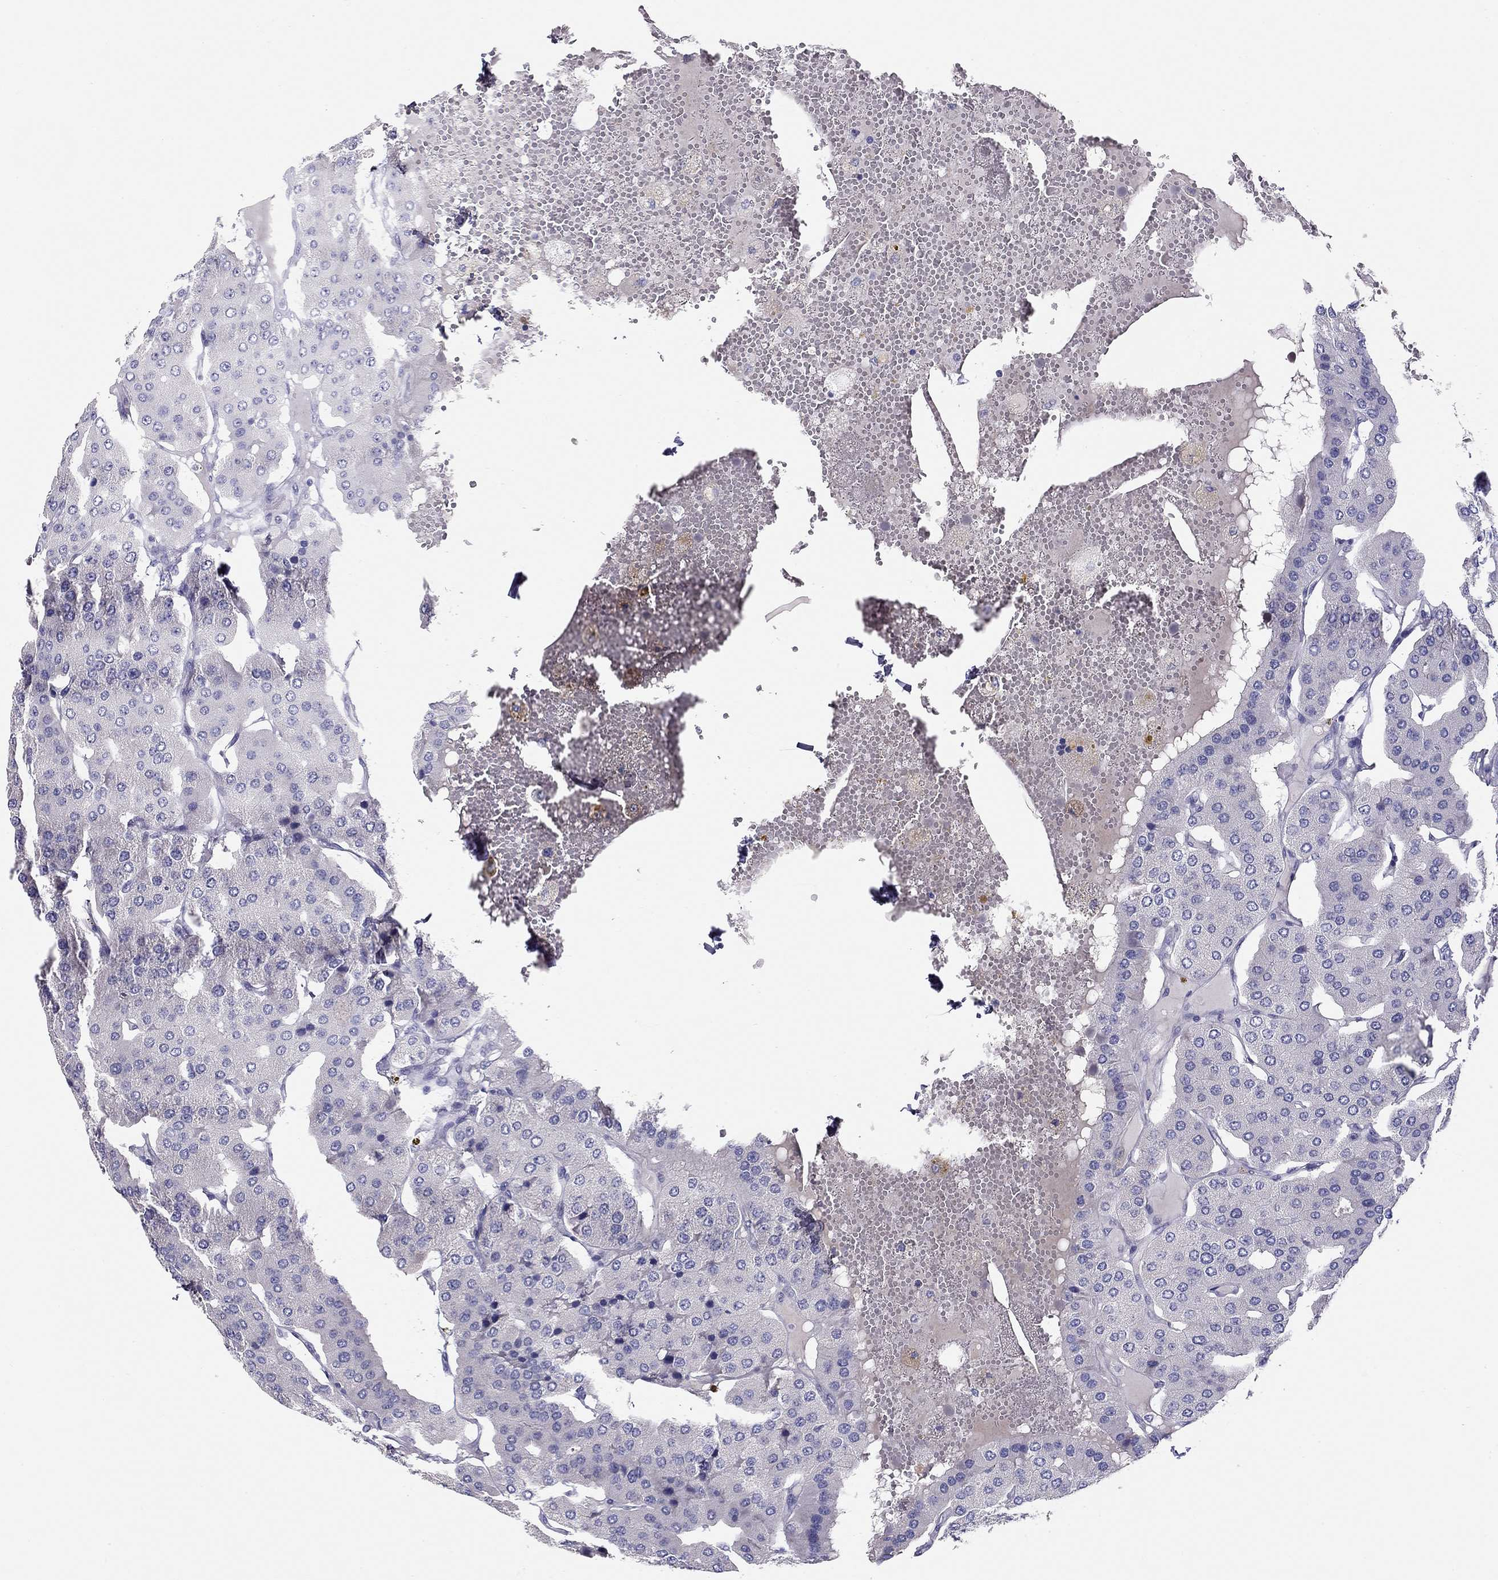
{"staining": {"intensity": "negative", "quantity": "none", "location": "none"}, "tissue": "parathyroid gland", "cell_type": "Glandular cells", "image_type": "normal", "snomed": [{"axis": "morphology", "description": "Normal tissue, NOS"}, {"axis": "morphology", "description": "Adenoma, NOS"}, {"axis": "topography", "description": "Parathyroid gland"}], "caption": "Immunohistochemistry photomicrograph of benign human parathyroid gland stained for a protein (brown), which exhibits no positivity in glandular cells. Brightfield microscopy of immunohistochemistry (IHC) stained with DAB (brown) and hematoxylin (blue), captured at high magnification.", "gene": "KCNV2", "patient": {"sex": "female", "age": 86}}